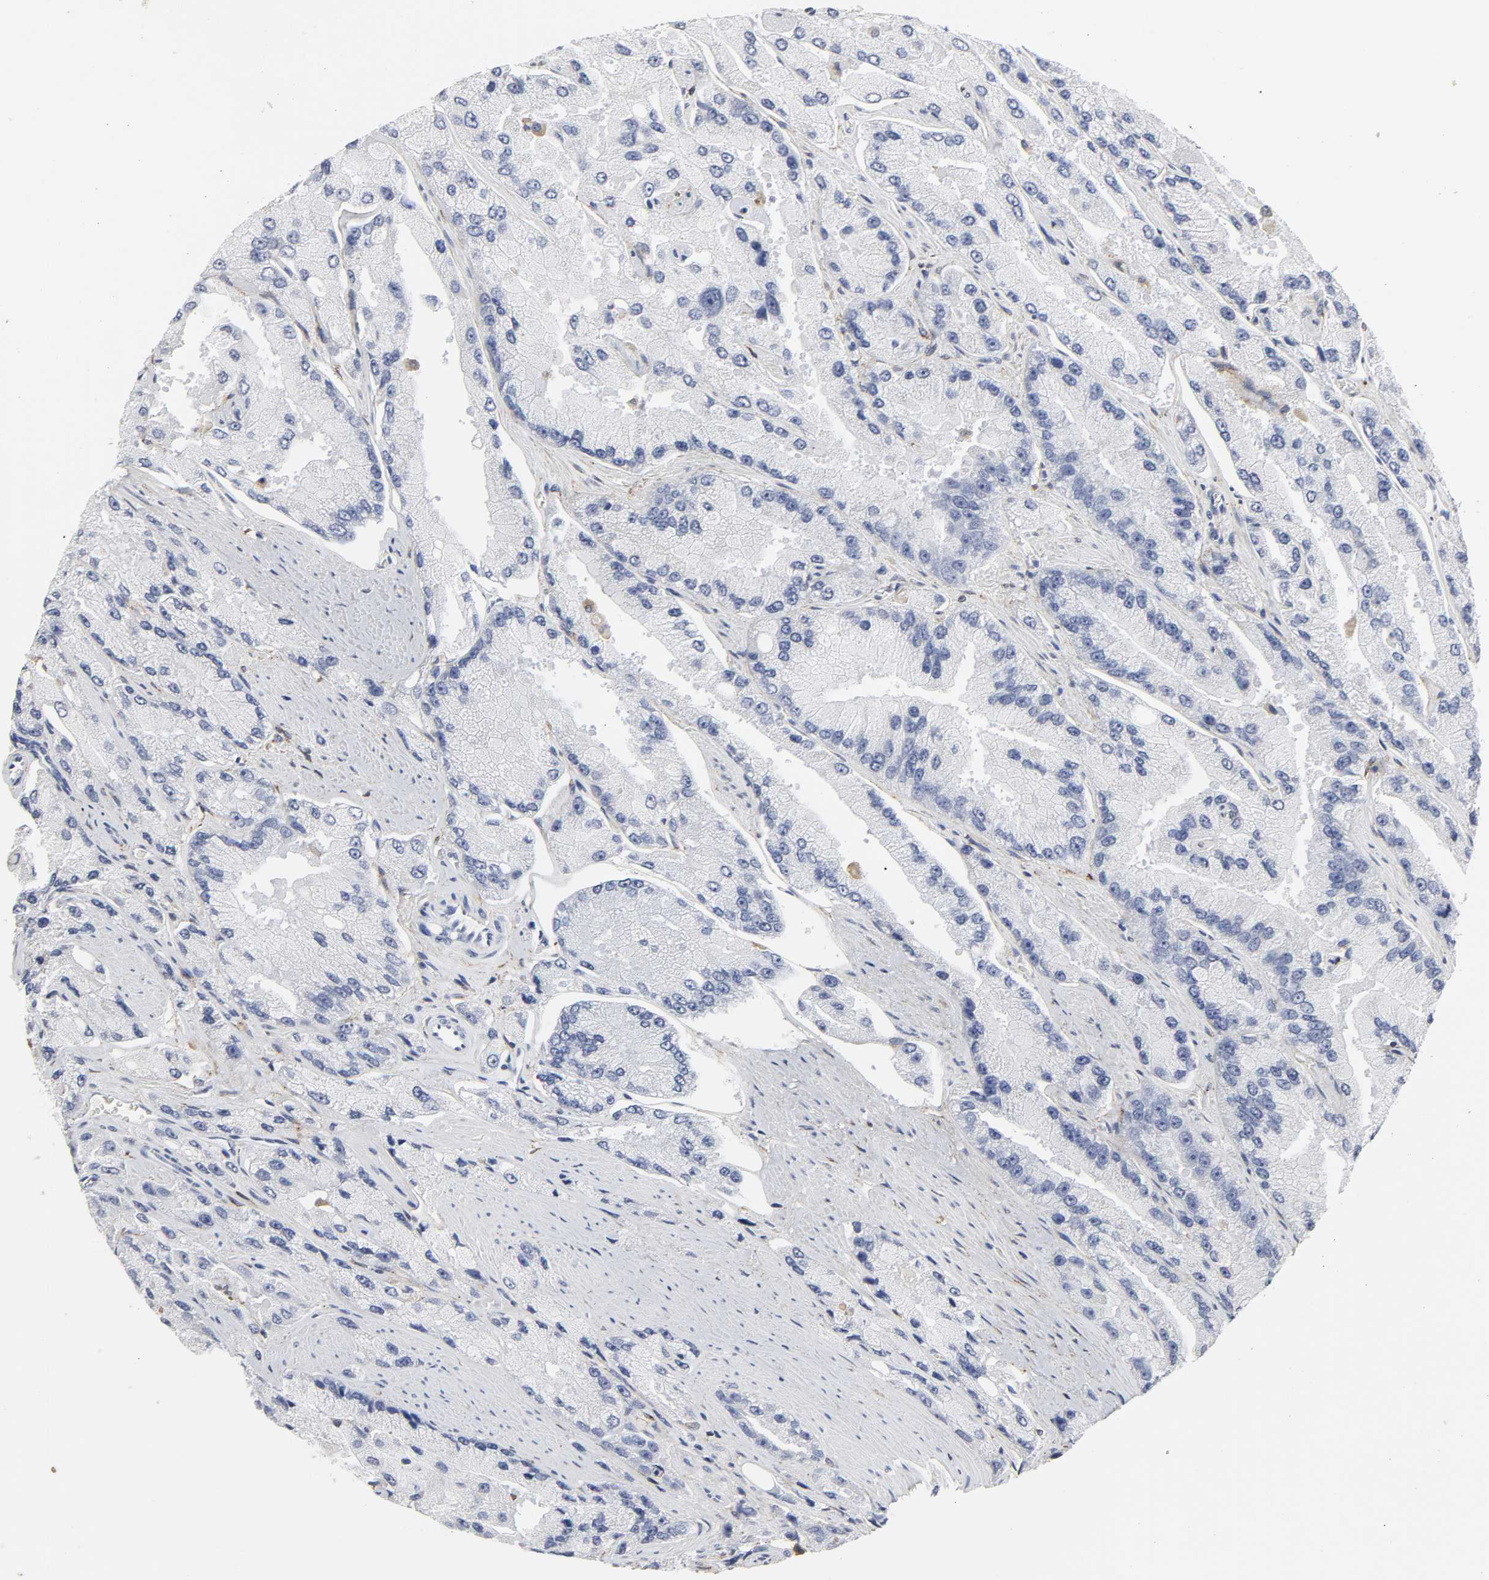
{"staining": {"intensity": "negative", "quantity": "none", "location": "none"}, "tissue": "prostate cancer", "cell_type": "Tumor cells", "image_type": "cancer", "snomed": [{"axis": "morphology", "description": "Adenocarcinoma, High grade"}, {"axis": "topography", "description": "Prostate"}], "caption": "Prostate adenocarcinoma (high-grade) was stained to show a protein in brown. There is no significant staining in tumor cells.", "gene": "LRP1", "patient": {"sex": "male", "age": 58}}